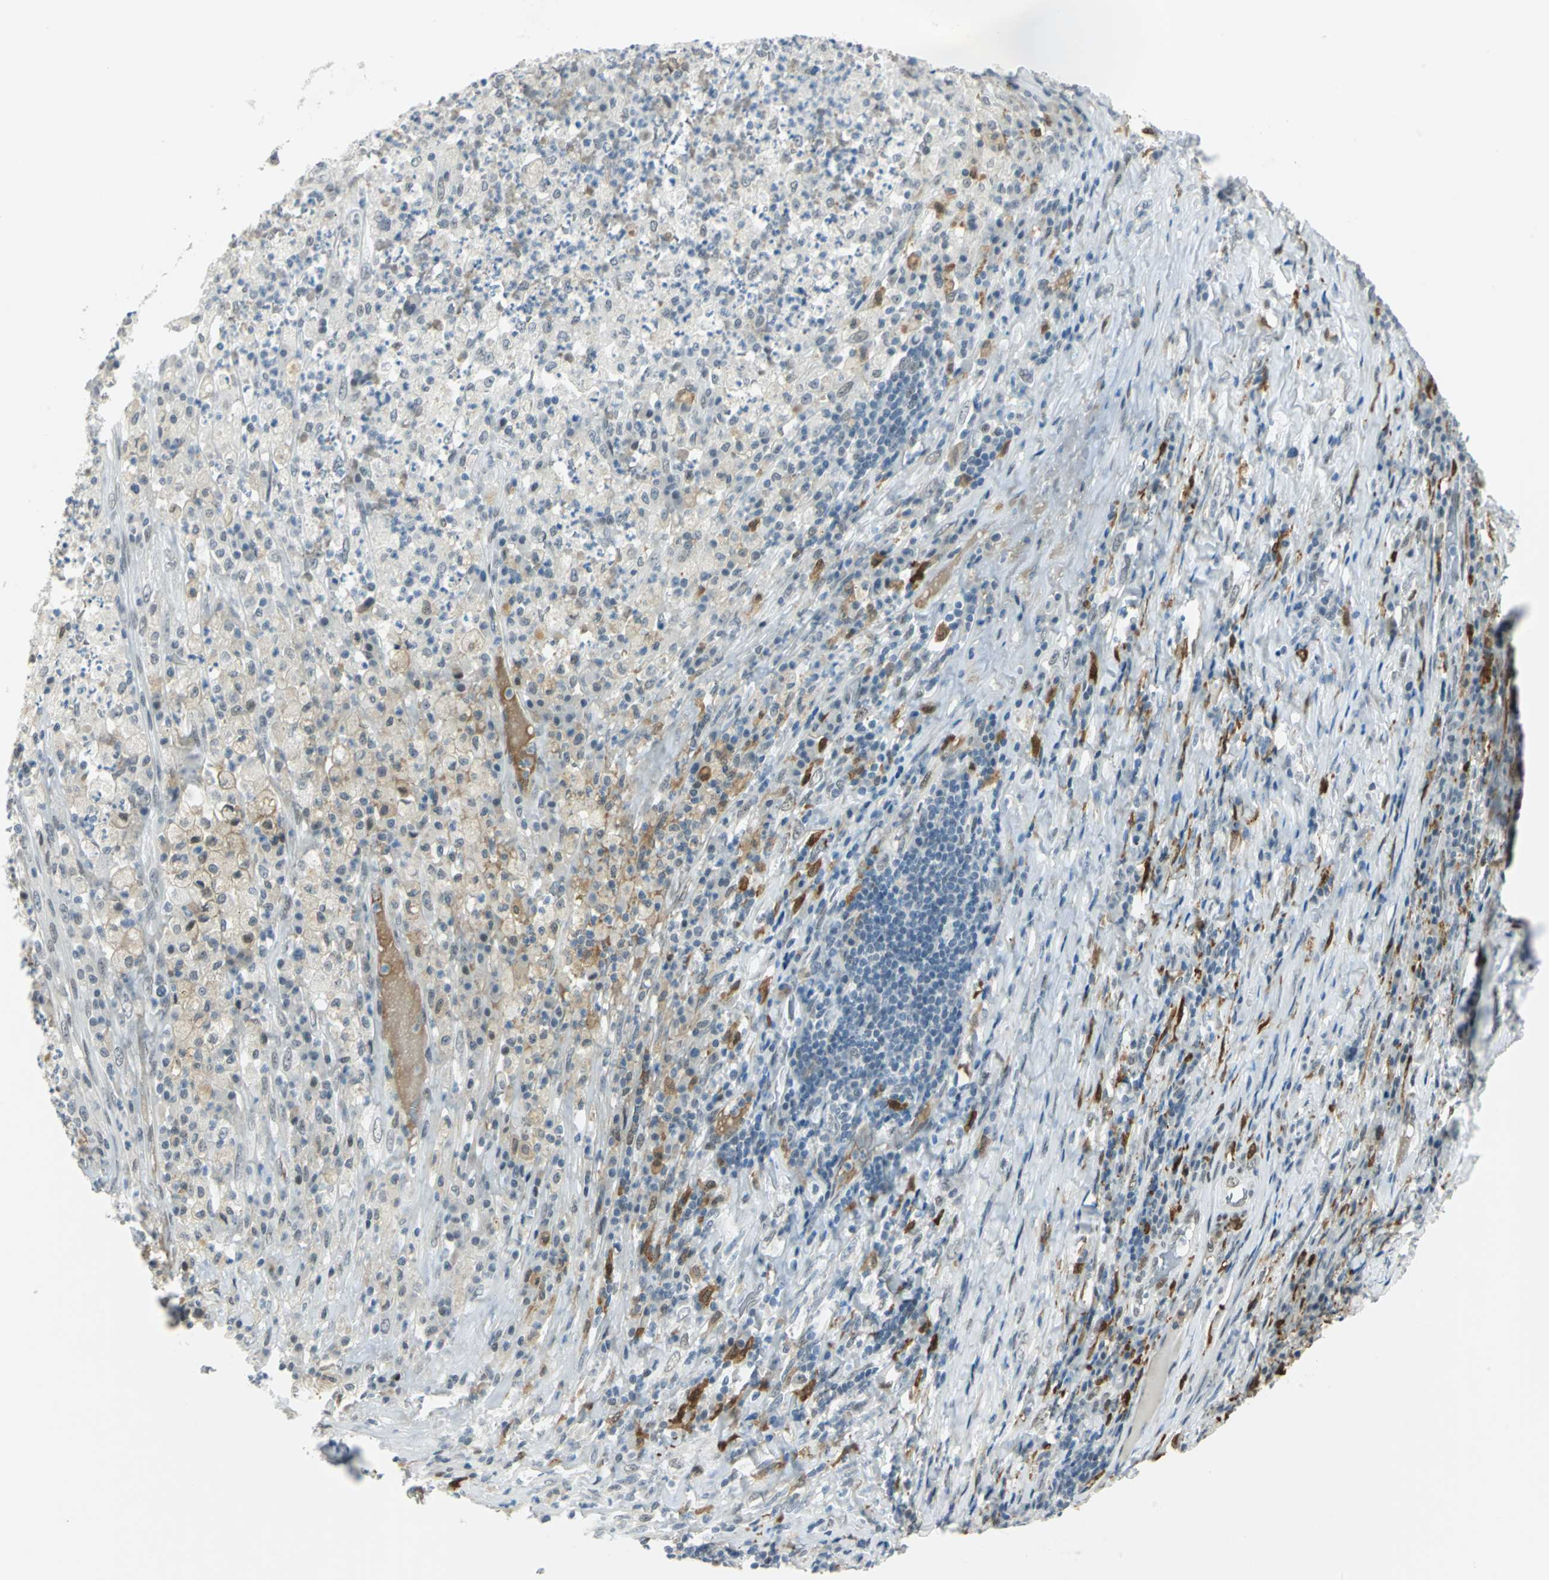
{"staining": {"intensity": "negative", "quantity": "none", "location": "none"}, "tissue": "testis cancer", "cell_type": "Tumor cells", "image_type": "cancer", "snomed": [{"axis": "morphology", "description": "Necrosis, NOS"}, {"axis": "morphology", "description": "Carcinoma, Embryonal, NOS"}, {"axis": "topography", "description": "Testis"}], "caption": "High power microscopy micrograph of an immunohistochemistry (IHC) photomicrograph of testis cancer (embryonal carcinoma), revealing no significant positivity in tumor cells. (Brightfield microscopy of DAB IHC at high magnification).", "gene": "MTMR10", "patient": {"sex": "male", "age": 19}}